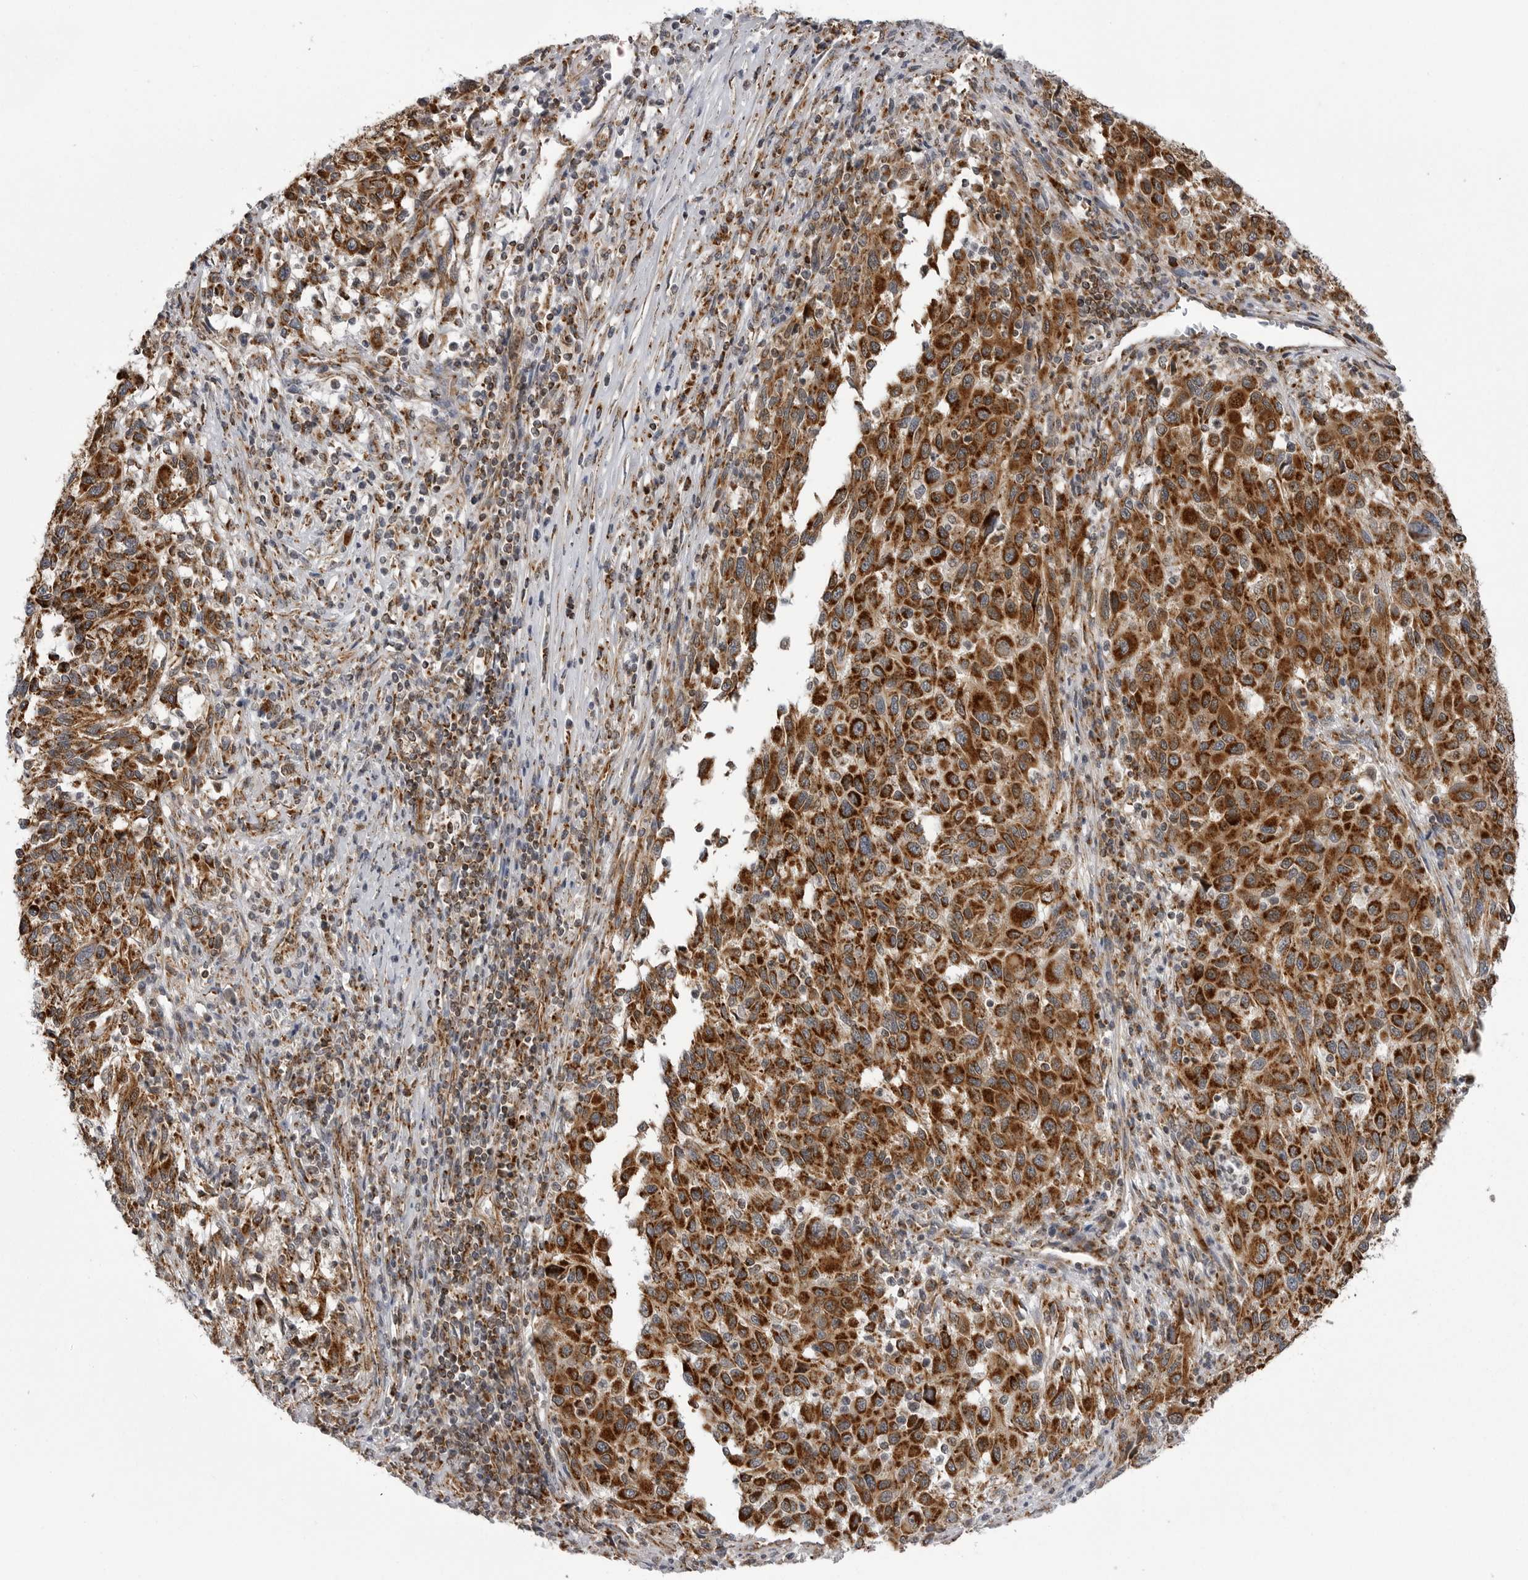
{"staining": {"intensity": "strong", "quantity": ">75%", "location": "cytoplasmic/membranous"}, "tissue": "melanoma", "cell_type": "Tumor cells", "image_type": "cancer", "snomed": [{"axis": "morphology", "description": "Malignant melanoma, Metastatic site"}, {"axis": "topography", "description": "Lymph node"}], "caption": "Immunohistochemical staining of malignant melanoma (metastatic site) shows high levels of strong cytoplasmic/membranous protein expression in about >75% of tumor cells.", "gene": "FH", "patient": {"sex": "male", "age": 61}}